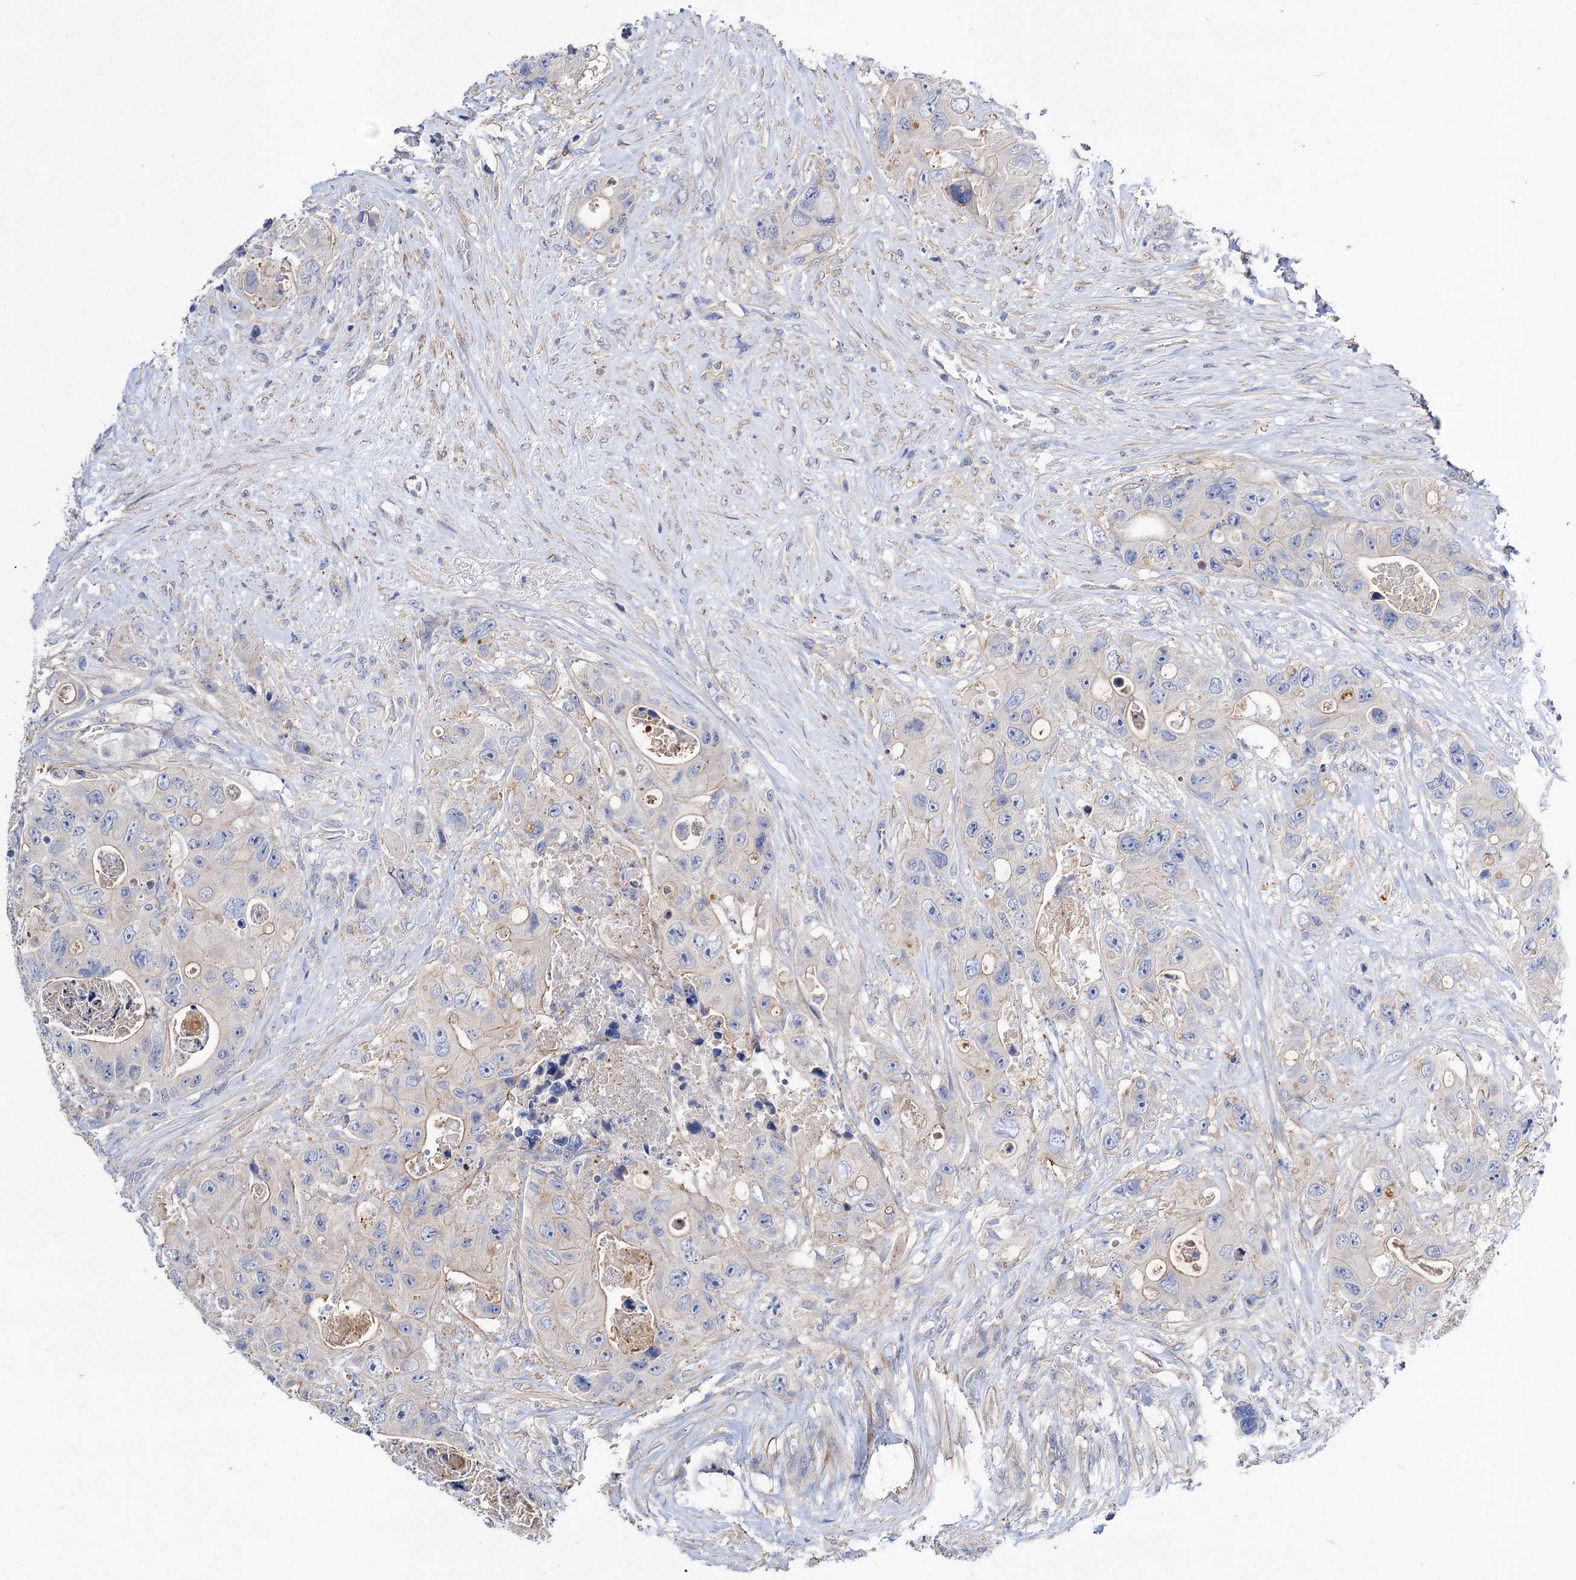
{"staining": {"intensity": "moderate", "quantity": "<25%", "location": "cytoplasmic/membranous"}, "tissue": "colorectal cancer", "cell_type": "Tumor cells", "image_type": "cancer", "snomed": [{"axis": "morphology", "description": "Adenocarcinoma, NOS"}, {"axis": "topography", "description": "Colon"}], "caption": "About <25% of tumor cells in colorectal cancer (adenocarcinoma) reveal moderate cytoplasmic/membranous protein expression as visualized by brown immunohistochemical staining.", "gene": "NUDCD2", "patient": {"sex": "female", "age": 46}}